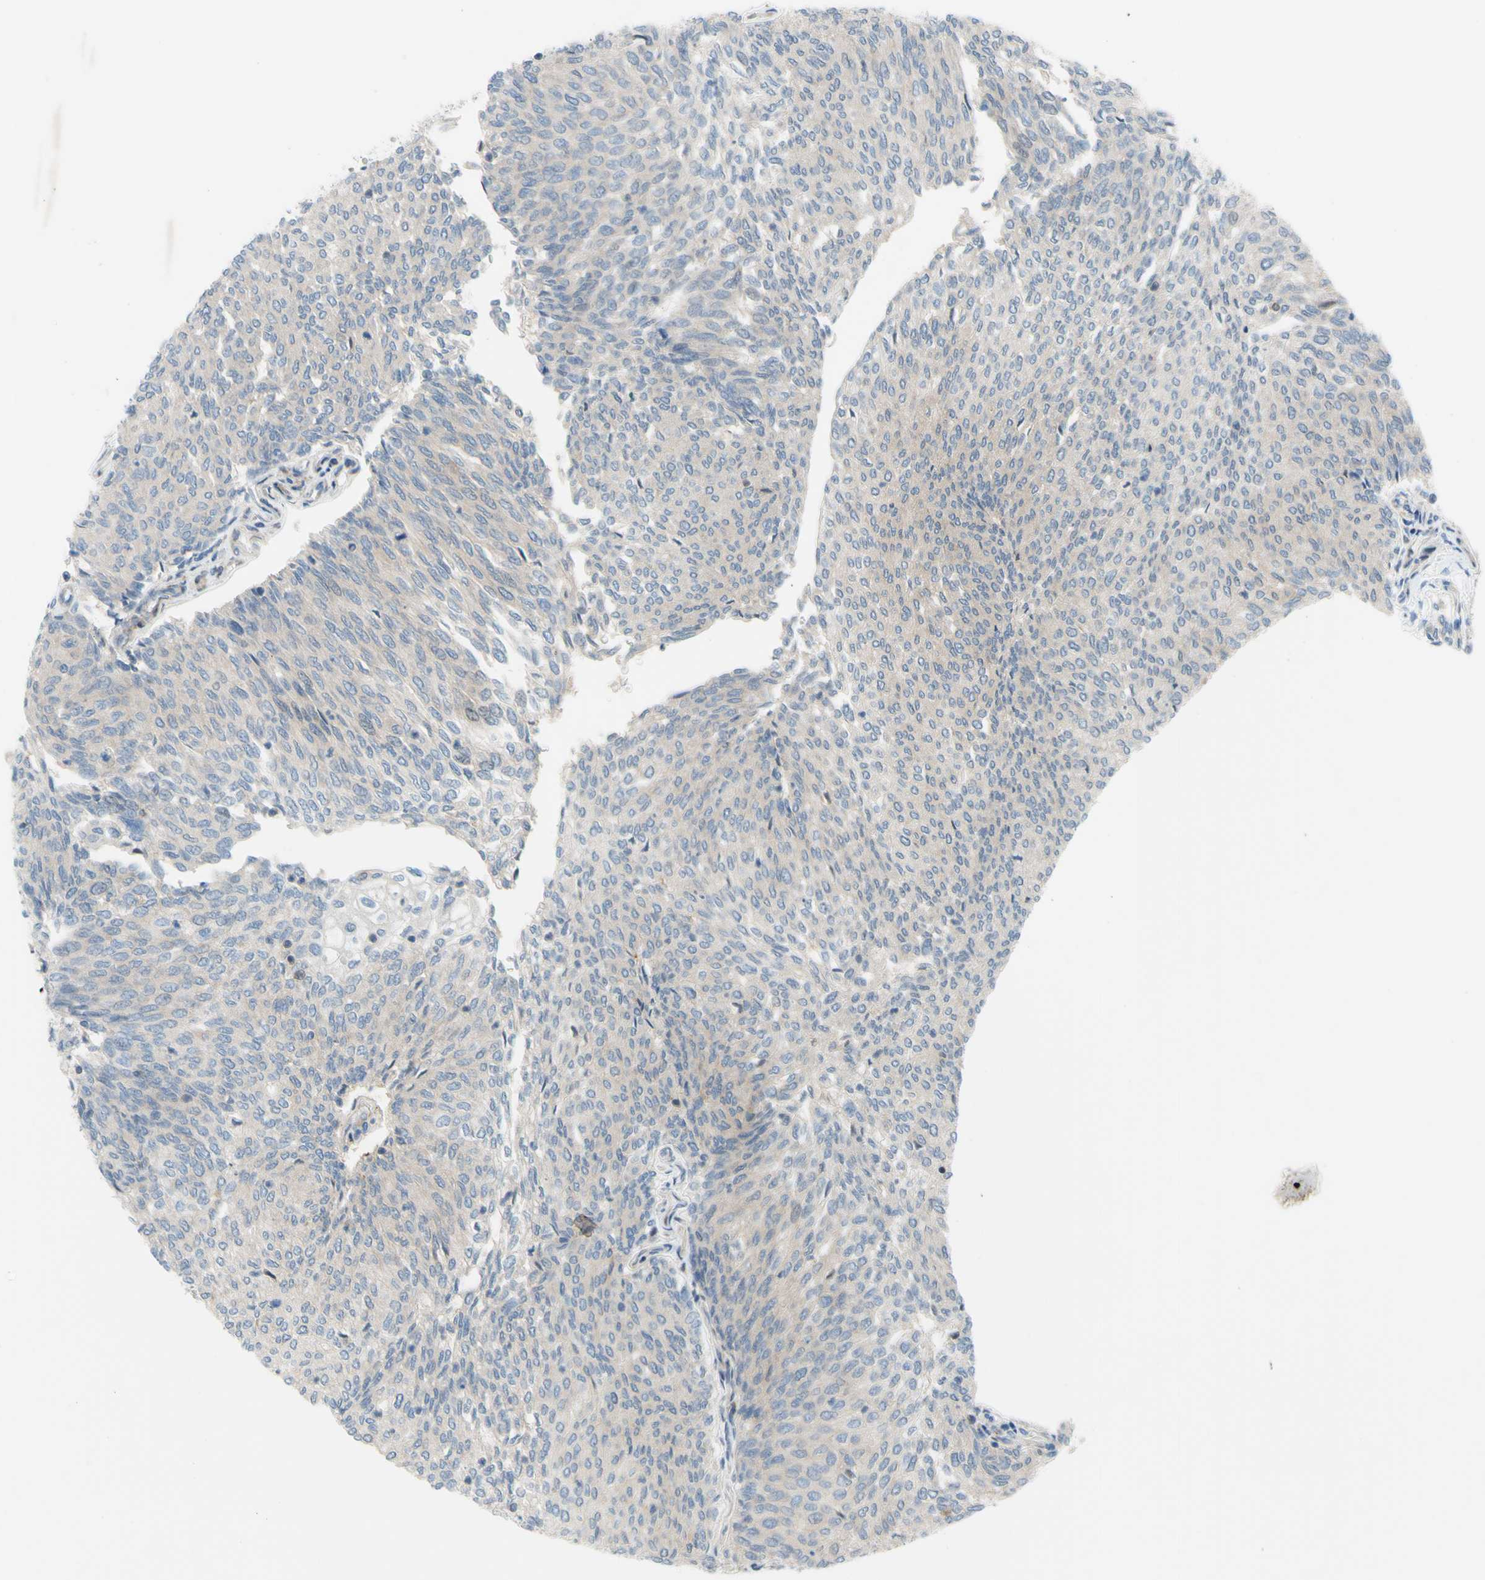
{"staining": {"intensity": "weak", "quantity": "<25%", "location": "cytoplasmic/membranous"}, "tissue": "urothelial cancer", "cell_type": "Tumor cells", "image_type": "cancer", "snomed": [{"axis": "morphology", "description": "Urothelial carcinoma, Low grade"}, {"axis": "topography", "description": "Urinary bladder"}], "caption": "DAB immunohistochemical staining of urothelial cancer shows no significant staining in tumor cells. (Brightfield microscopy of DAB (3,3'-diaminobenzidine) immunohistochemistry at high magnification).", "gene": "PAK2", "patient": {"sex": "female", "age": 79}}